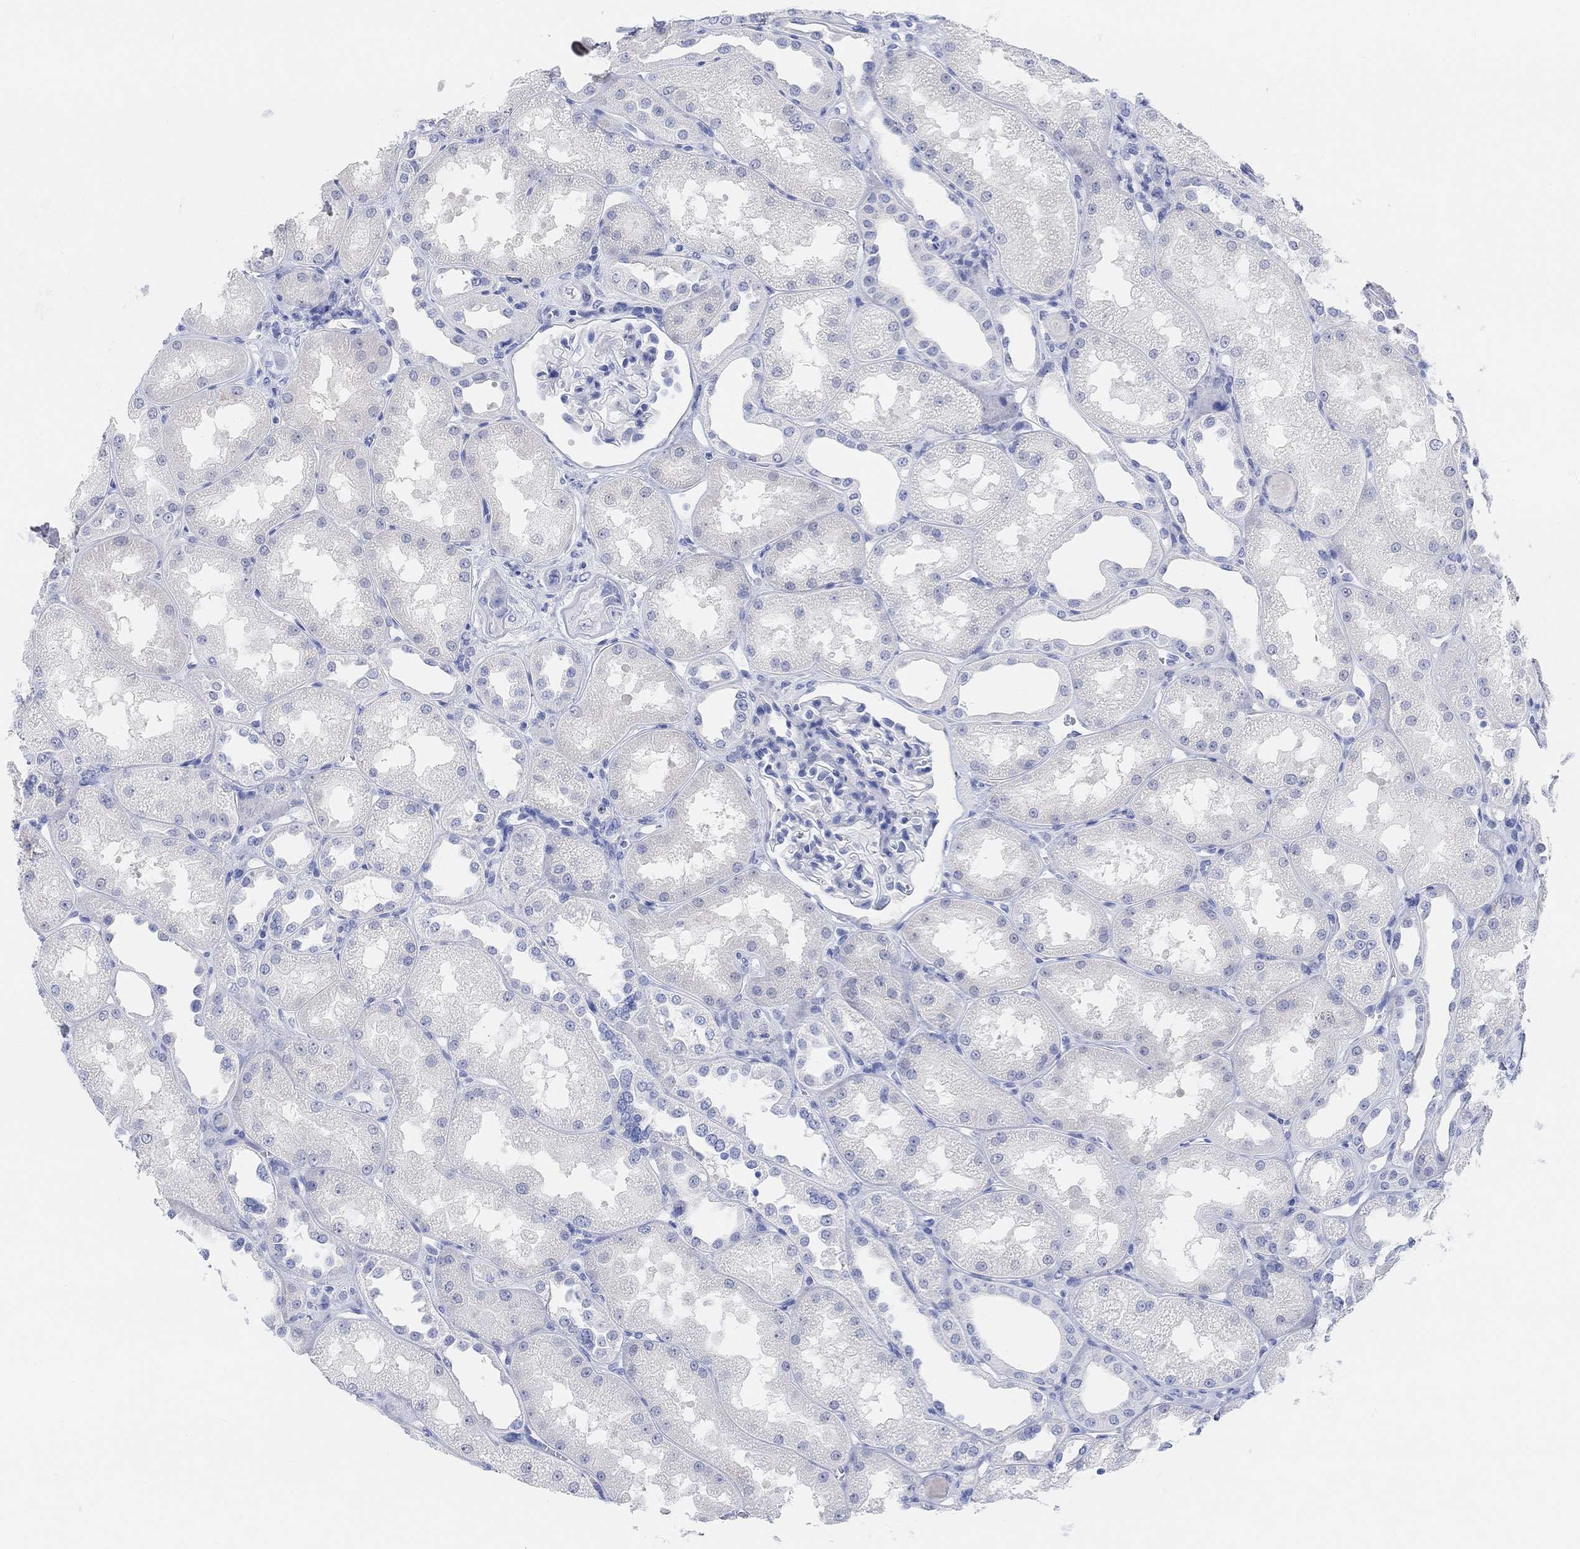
{"staining": {"intensity": "negative", "quantity": "none", "location": "none"}, "tissue": "kidney", "cell_type": "Cells in glomeruli", "image_type": "normal", "snomed": [{"axis": "morphology", "description": "Normal tissue, NOS"}, {"axis": "topography", "description": "Kidney"}], "caption": "Human kidney stained for a protein using IHC demonstrates no positivity in cells in glomeruli.", "gene": "ENO4", "patient": {"sex": "male", "age": 61}}